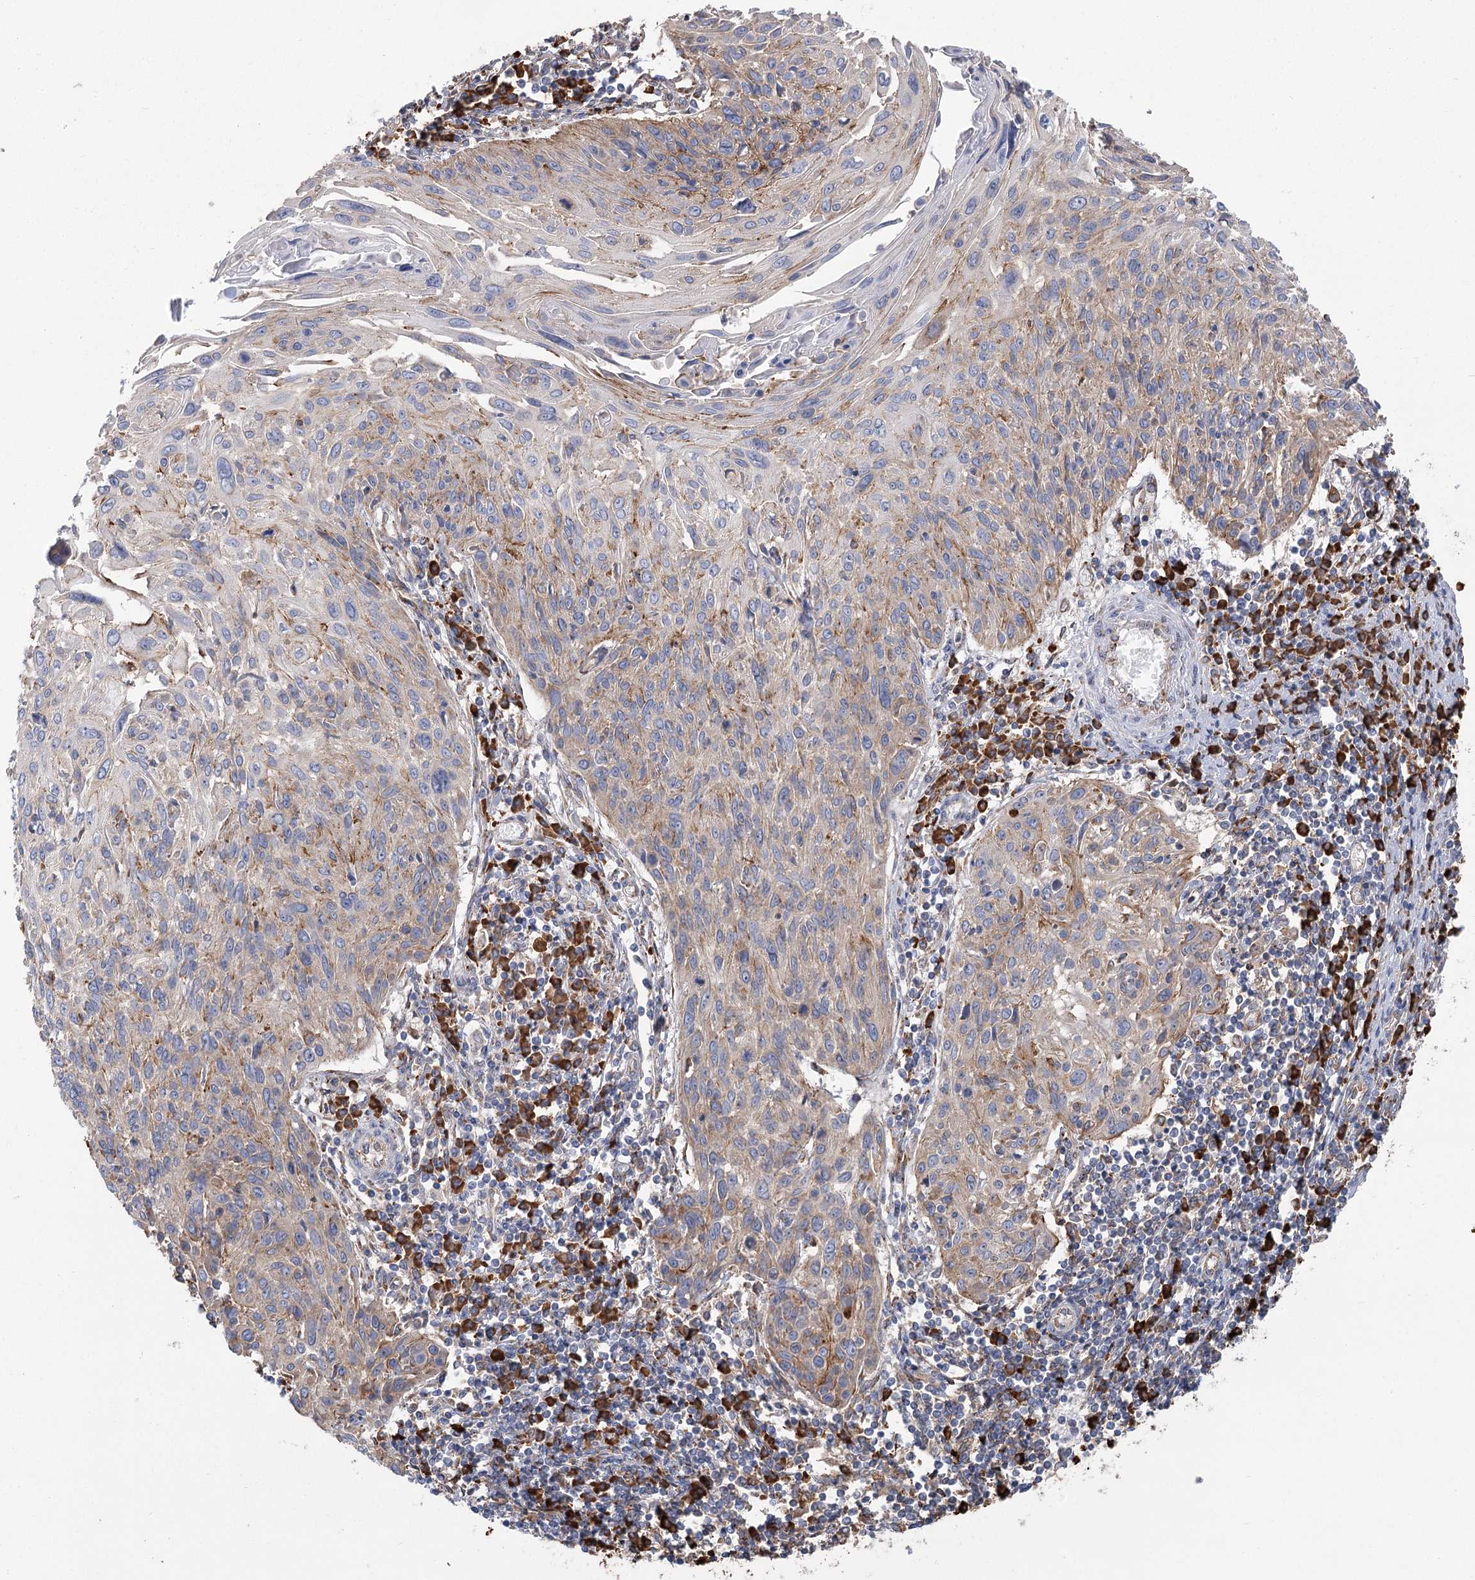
{"staining": {"intensity": "moderate", "quantity": "25%-75%", "location": "cytoplasmic/membranous"}, "tissue": "cervical cancer", "cell_type": "Tumor cells", "image_type": "cancer", "snomed": [{"axis": "morphology", "description": "Squamous cell carcinoma, NOS"}, {"axis": "topography", "description": "Cervix"}], "caption": "There is medium levels of moderate cytoplasmic/membranous positivity in tumor cells of cervical cancer, as demonstrated by immunohistochemical staining (brown color).", "gene": "METTL24", "patient": {"sex": "female", "age": 51}}